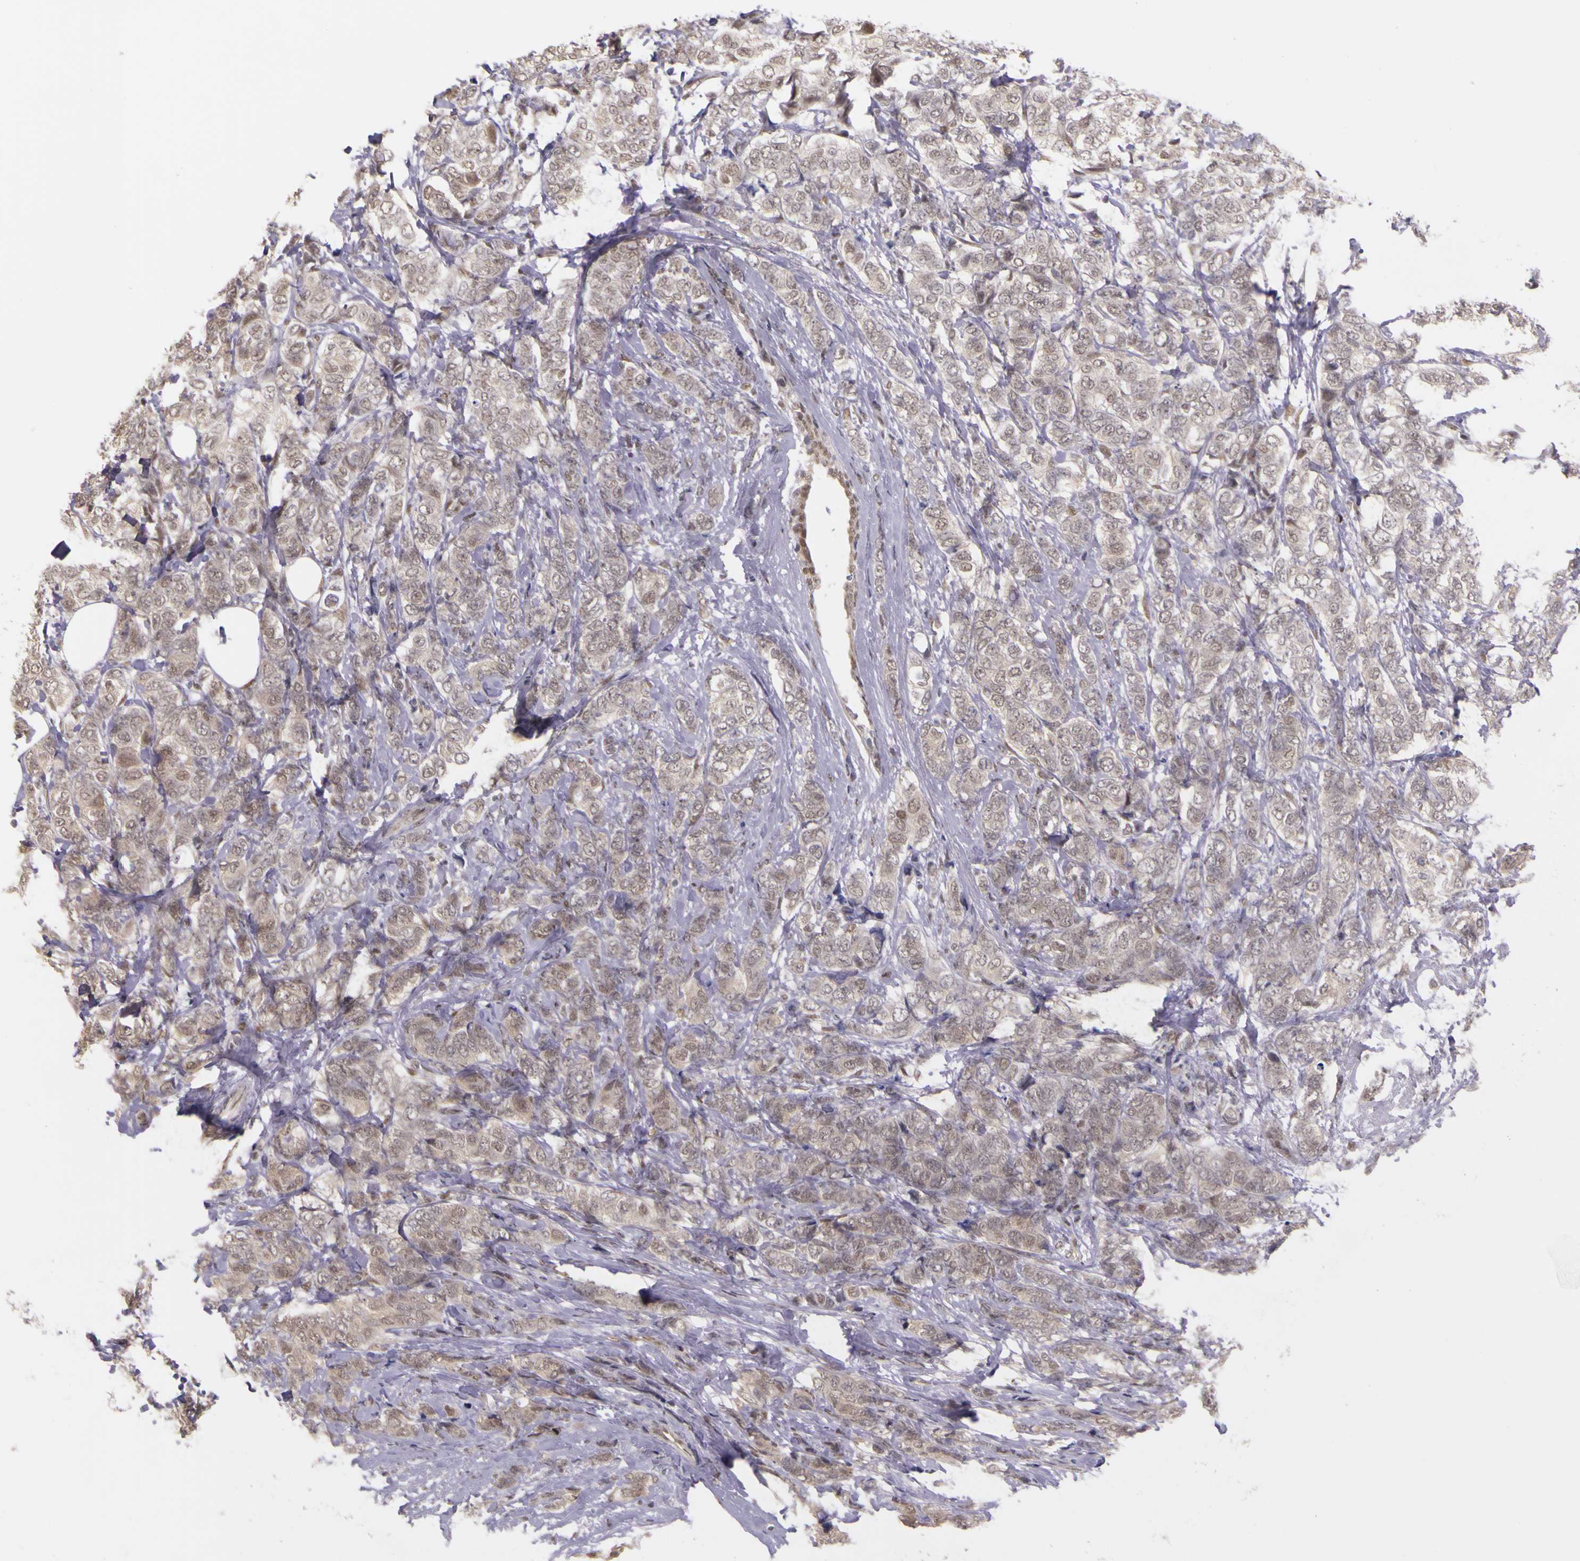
{"staining": {"intensity": "weak", "quantity": ">75%", "location": "cytoplasmic/membranous,nuclear"}, "tissue": "breast cancer", "cell_type": "Tumor cells", "image_type": "cancer", "snomed": [{"axis": "morphology", "description": "Lobular carcinoma"}, {"axis": "topography", "description": "Breast"}], "caption": "Immunohistochemical staining of breast cancer exhibits weak cytoplasmic/membranous and nuclear protein positivity in approximately >75% of tumor cells.", "gene": "WDR13", "patient": {"sex": "female", "age": 60}}